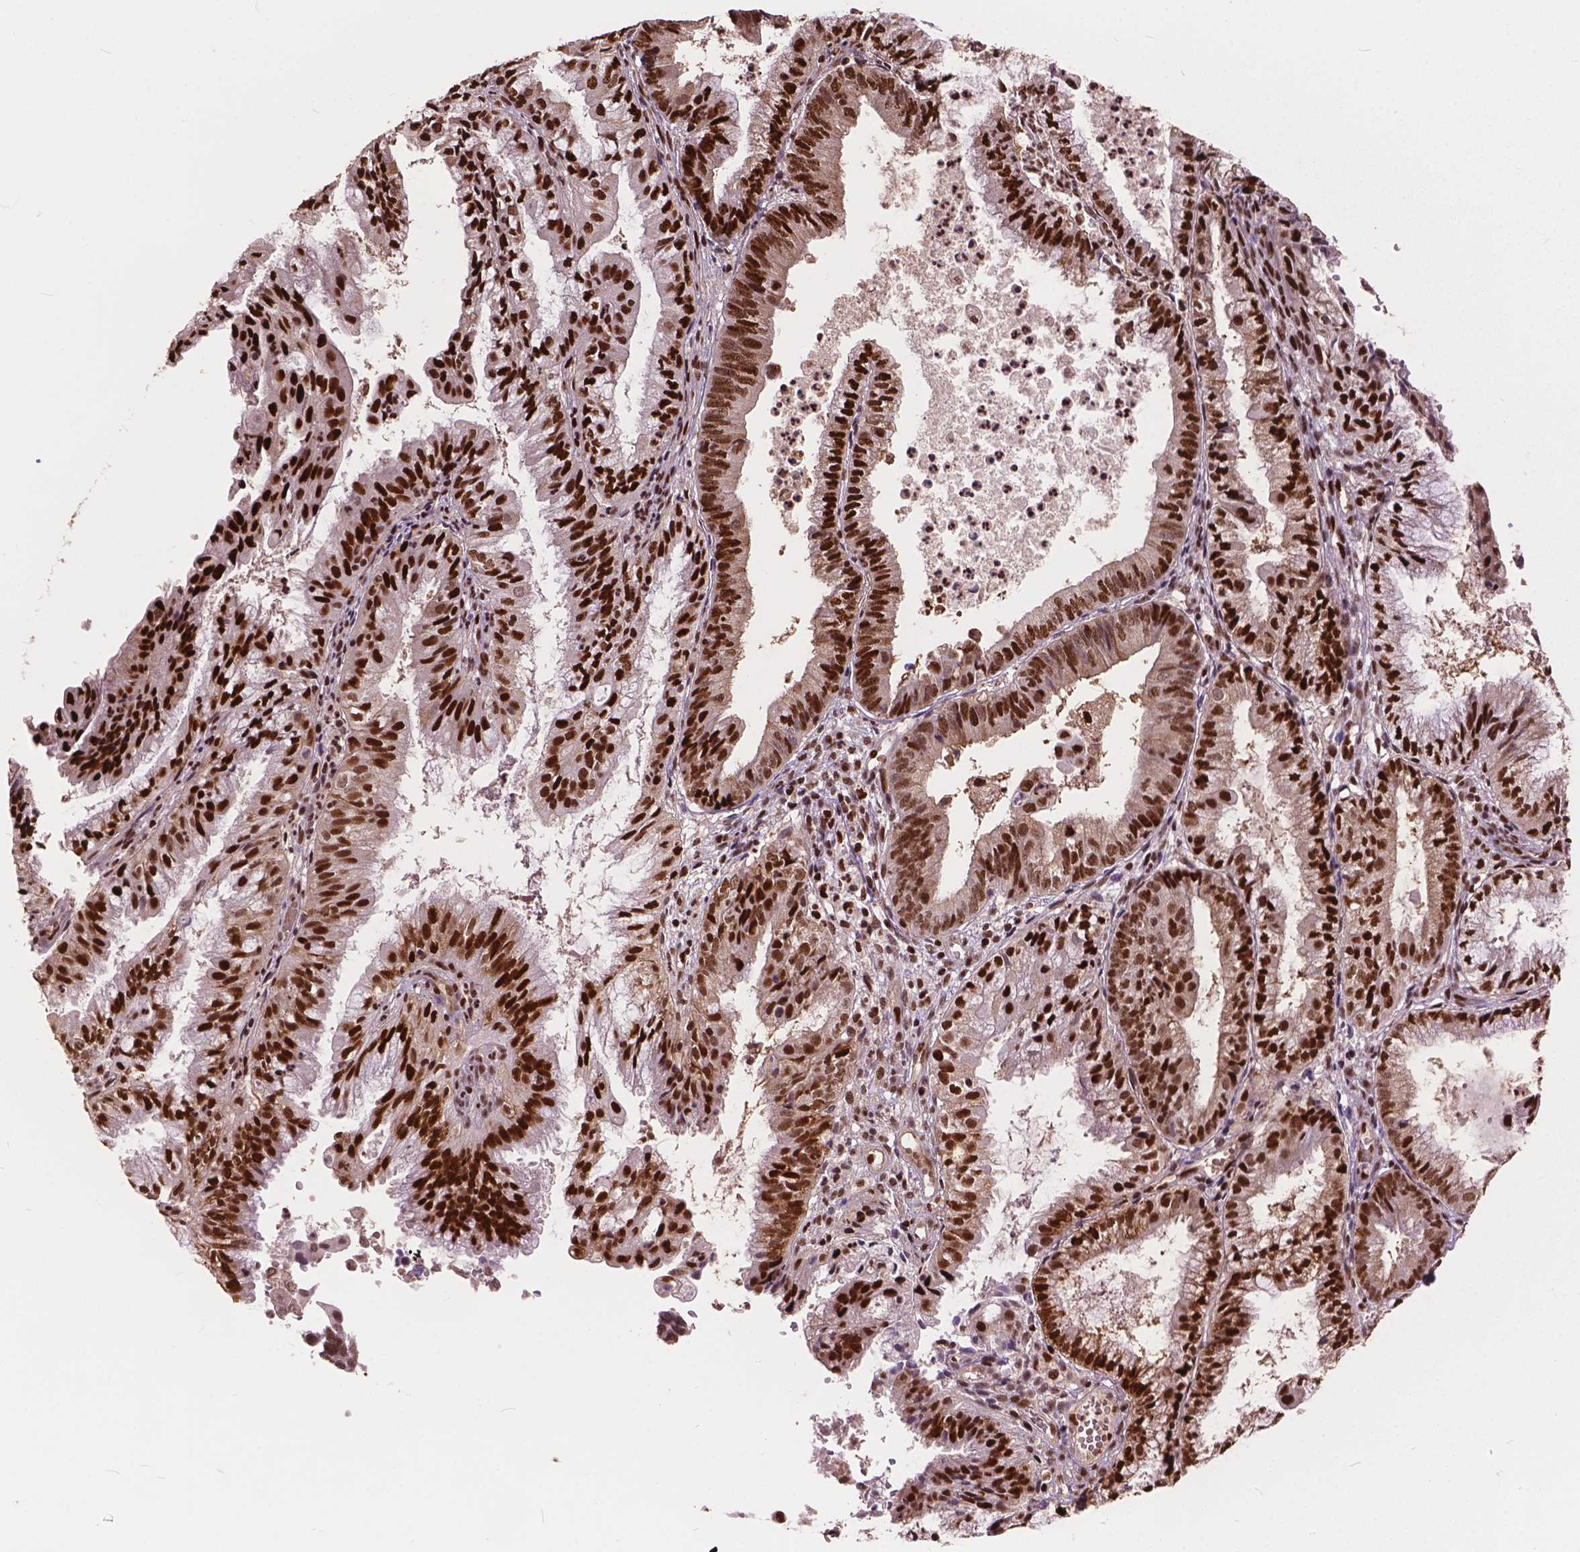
{"staining": {"intensity": "strong", "quantity": ">75%", "location": "nuclear"}, "tissue": "endometrial cancer", "cell_type": "Tumor cells", "image_type": "cancer", "snomed": [{"axis": "morphology", "description": "Adenocarcinoma, NOS"}, {"axis": "topography", "description": "Endometrium"}], "caption": "Human endometrial cancer (adenocarcinoma) stained with a brown dye shows strong nuclear positive positivity in approximately >75% of tumor cells.", "gene": "ANP32B", "patient": {"sex": "female", "age": 55}}